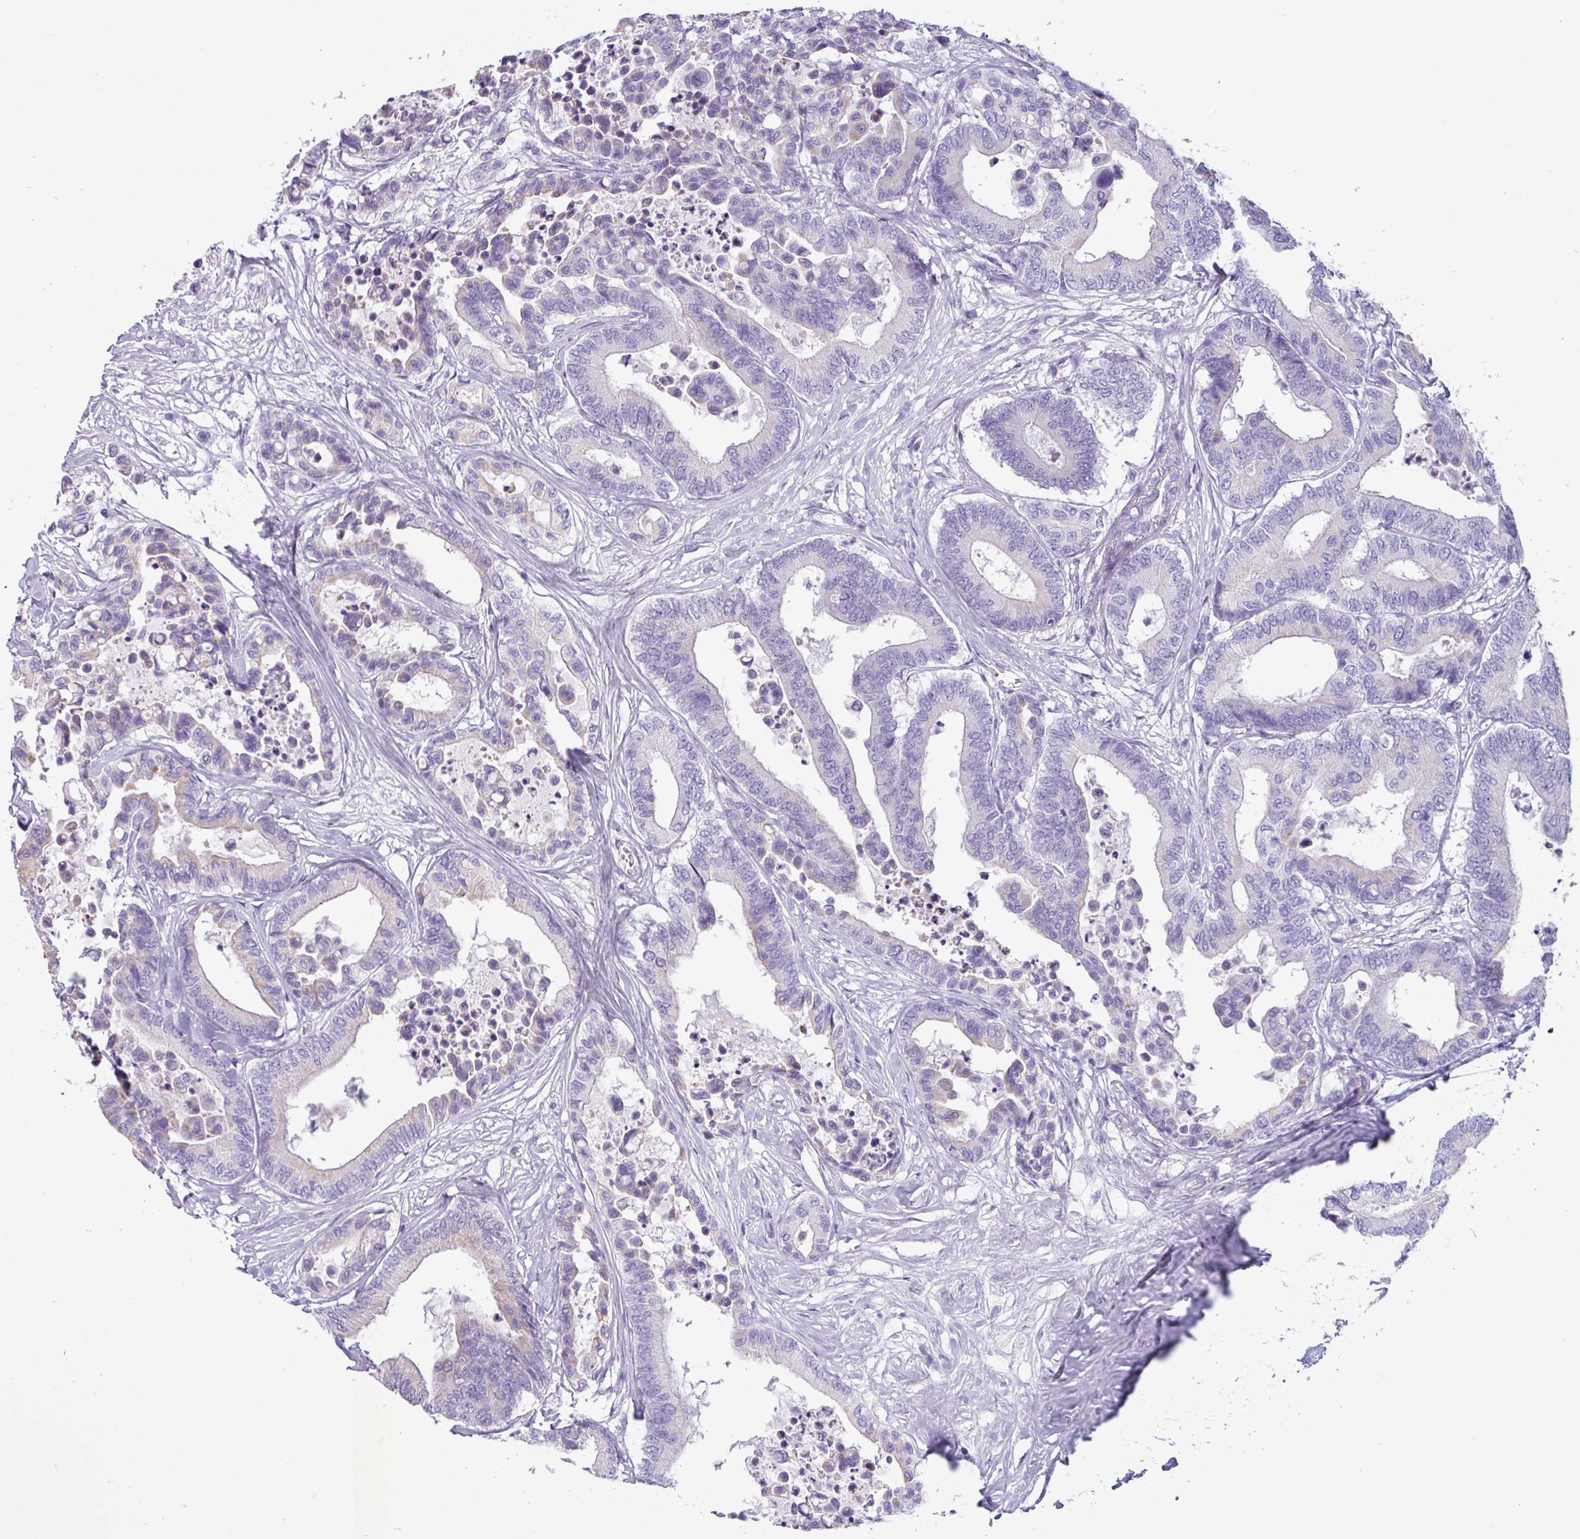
{"staining": {"intensity": "negative", "quantity": "none", "location": "none"}, "tissue": "colorectal cancer", "cell_type": "Tumor cells", "image_type": "cancer", "snomed": [{"axis": "morphology", "description": "Normal tissue, NOS"}, {"axis": "morphology", "description": "Adenocarcinoma, NOS"}, {"axis": "topography", "description": "Colon"}], "caption": "An image of adenocarcinoma (colorectal) stained for a protein displays no brown staining in tumor cells.", "gene": "VCY1B", "patient": {"sex": "male", "age": 82}}